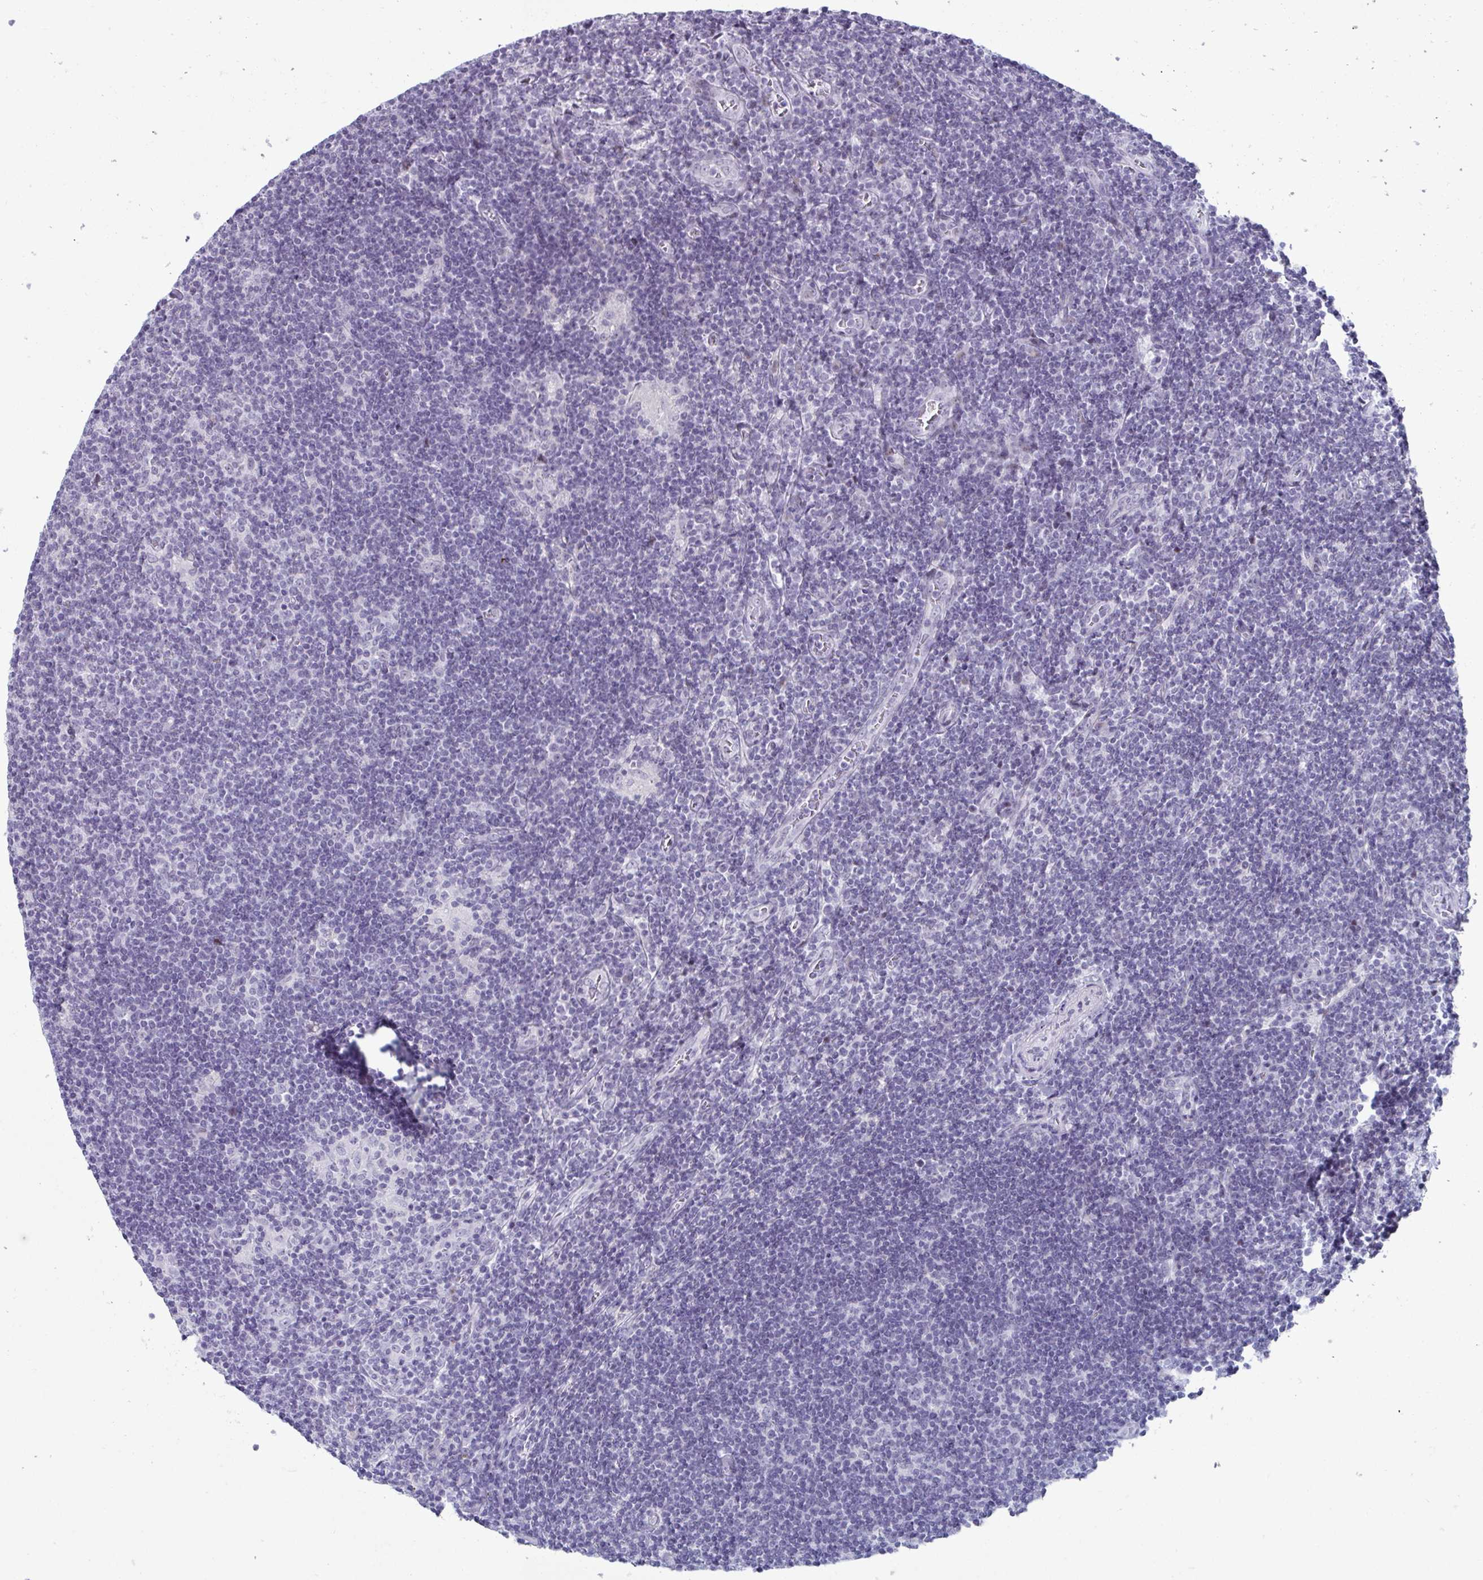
{"staining": {"intensity": "negative", "quantity": "none", "location": "none"}, "tissue": "lymphoma", "cell_type": "Tumor cells", "image_type": "cancer", "snomed": [{"axis": "morphology", "description": "Hodgkin's disease, NOS"}, {"axis": "topography", "description": "Lymph node"}], "caption": "A high-resolution micrograph shows IHC staining of lymphoma, which displays no significant positivity in tumor cells. Nuclei are stained in blue.", "gene": "VSIG10L", "patient": {"sex": "male", "age": 40}}